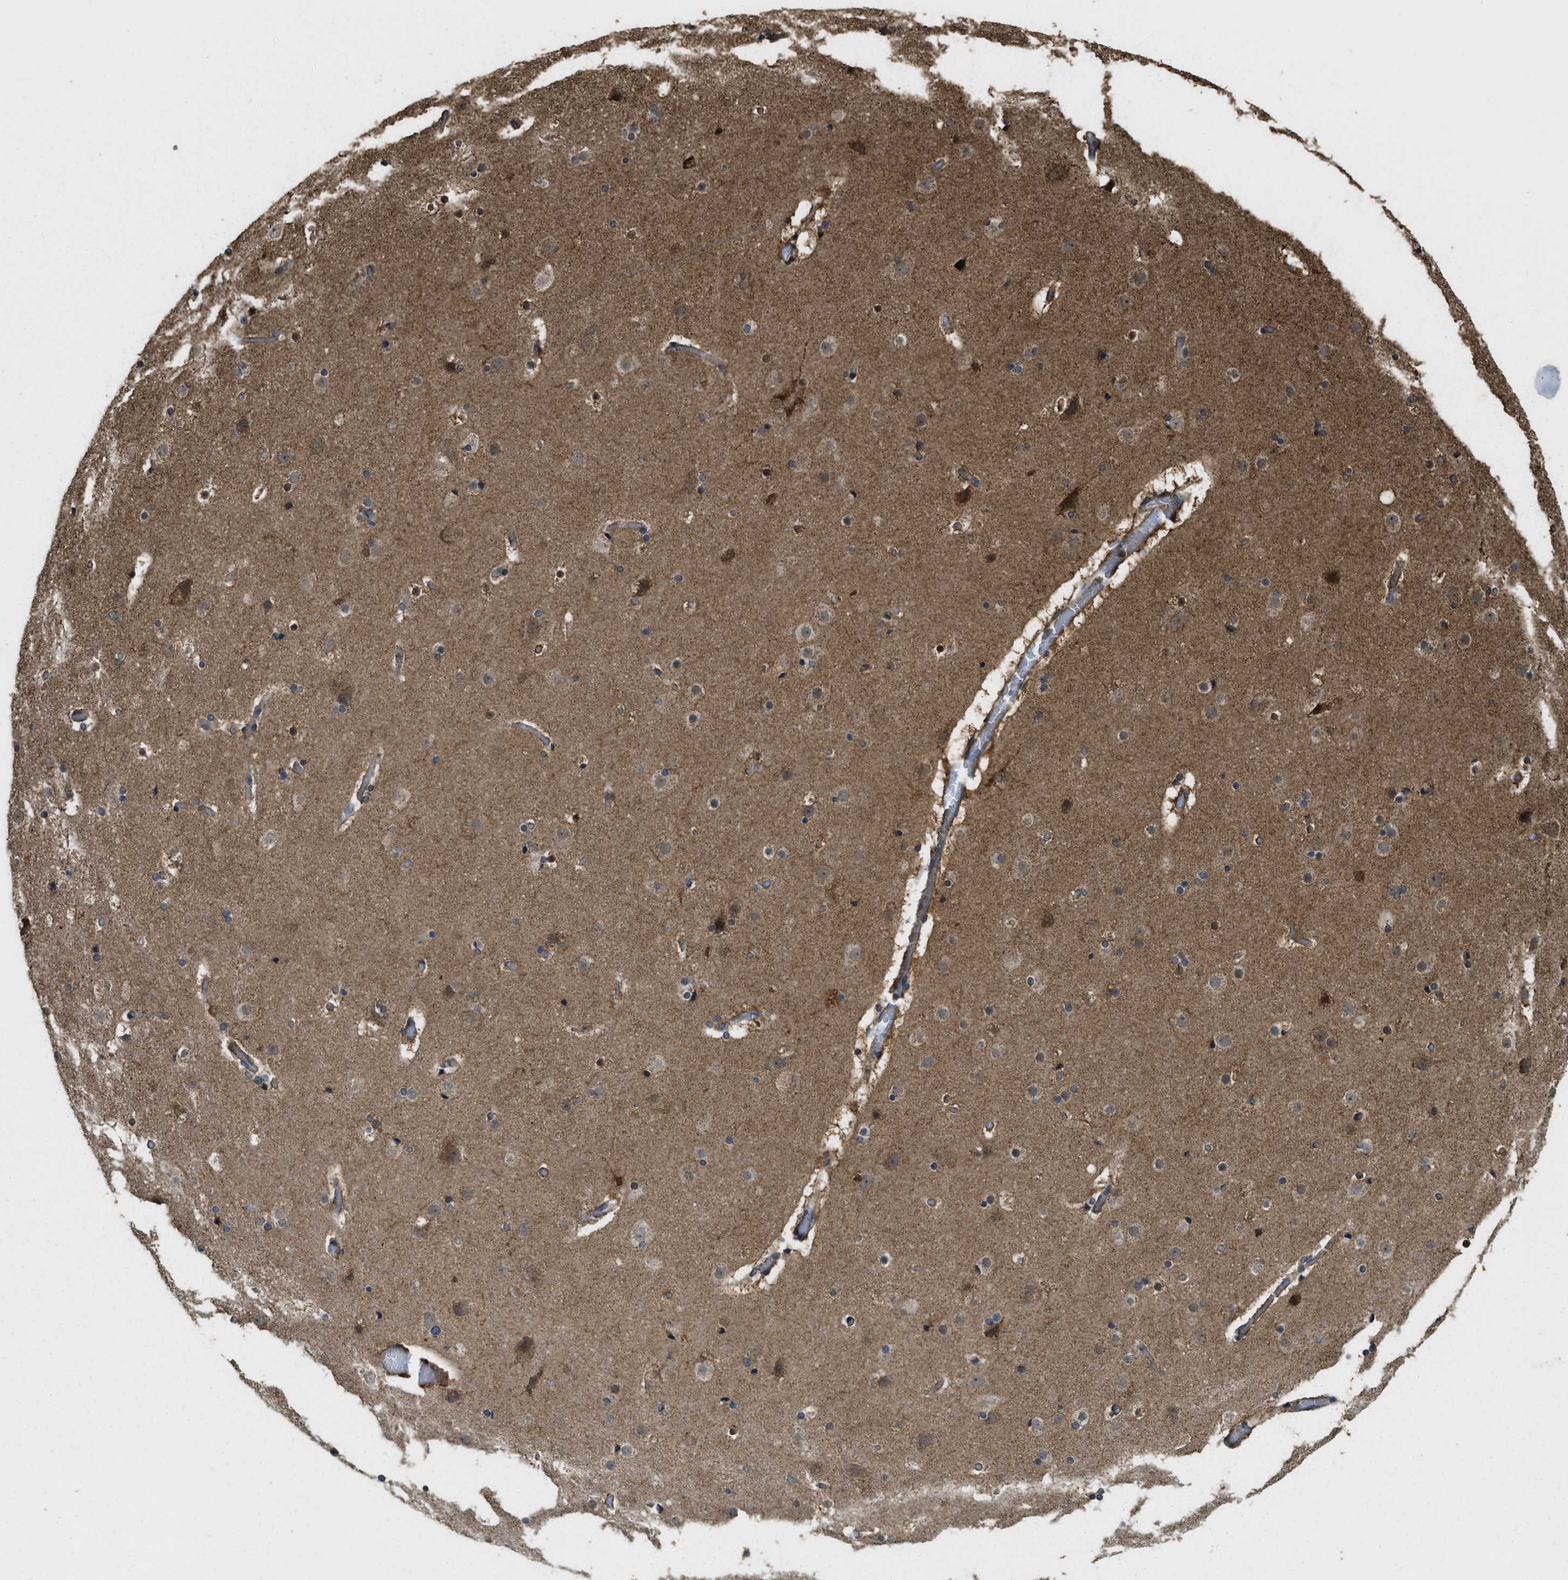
{"staining": {"intensity": "moderate", "quantity": "25%-75%", "location": "cytoplasmic/membranous"}, "tissue": "cerebral cortex", "cell_type": "Endothelial cells", "image_type": "normal", "snomed": [{"axis": "morphology", "description": "Normal tissue, NOS"}, {"axis": "topography", "description": "Cerebral cortex"}], "caption": "Protein analysis of benign cerebral cortex demonstrates moderate cytoplasmic/membranous positivity in about 25%-75% of endothelial cells.", "gene": "CTPS1", "patient": {"sex": "male", "age": 57}}